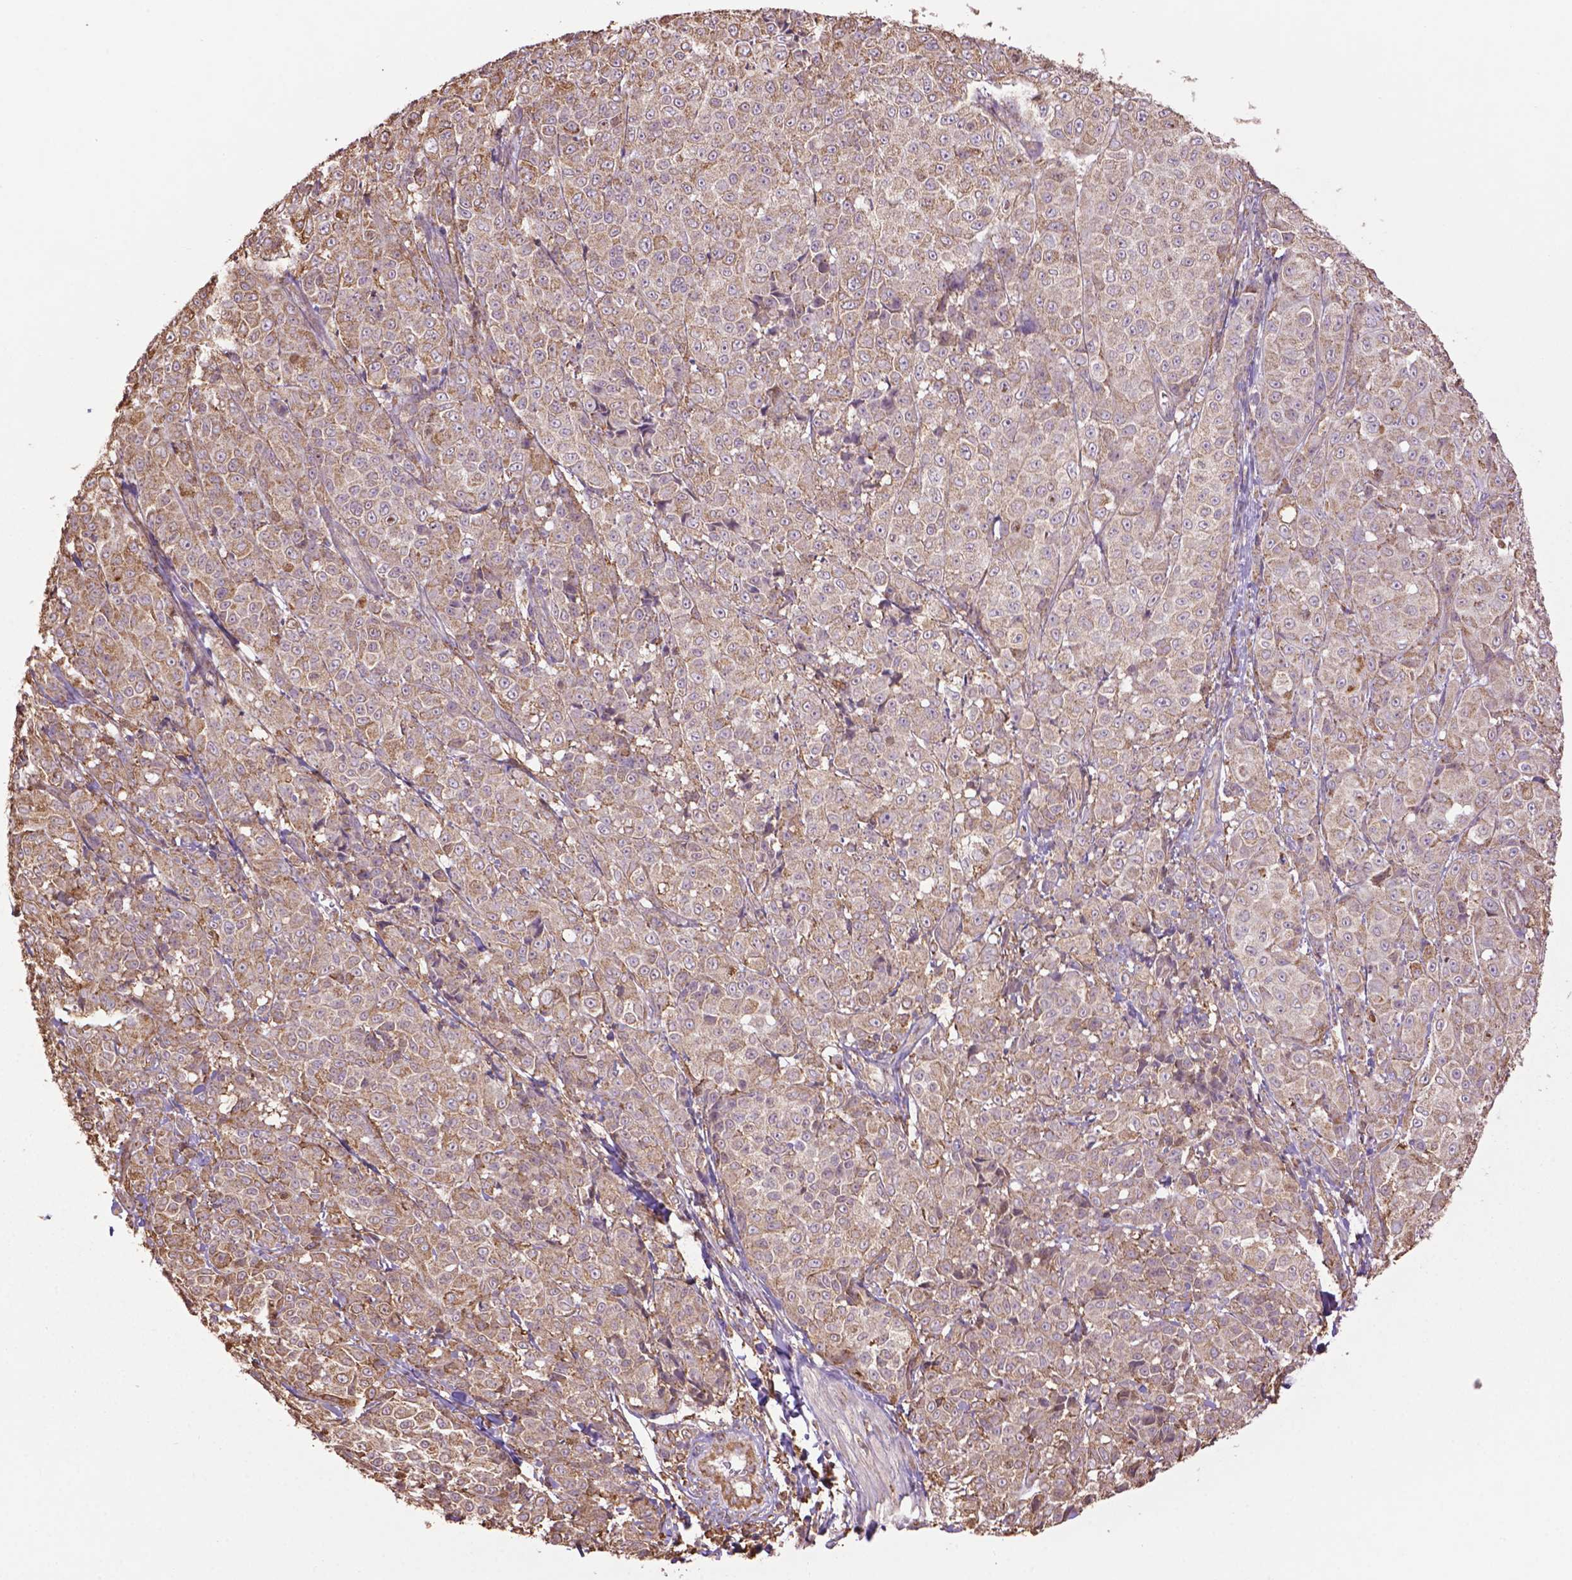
{"staining": {"intensity": "weak", "quantity": ">75%", "location": "cytoplasmic/membranous"}, "tissue": "melanoma", "cell_type": "Tumor cells", "image_type": "cancer", "snomed": [{"axis": "morphology", "description": "Malignant melanoma, NOS"}, {"axis": "topography", "description": "Skin"}], "caption": "Malignant melanoma stained for a protein (brown) reveals weak cytoplasmic/membranous positive positivity in approximately >75% of tumor cells.", "gene": "PPP2R5E", "patient": {"sex": "male", "age": 89}}